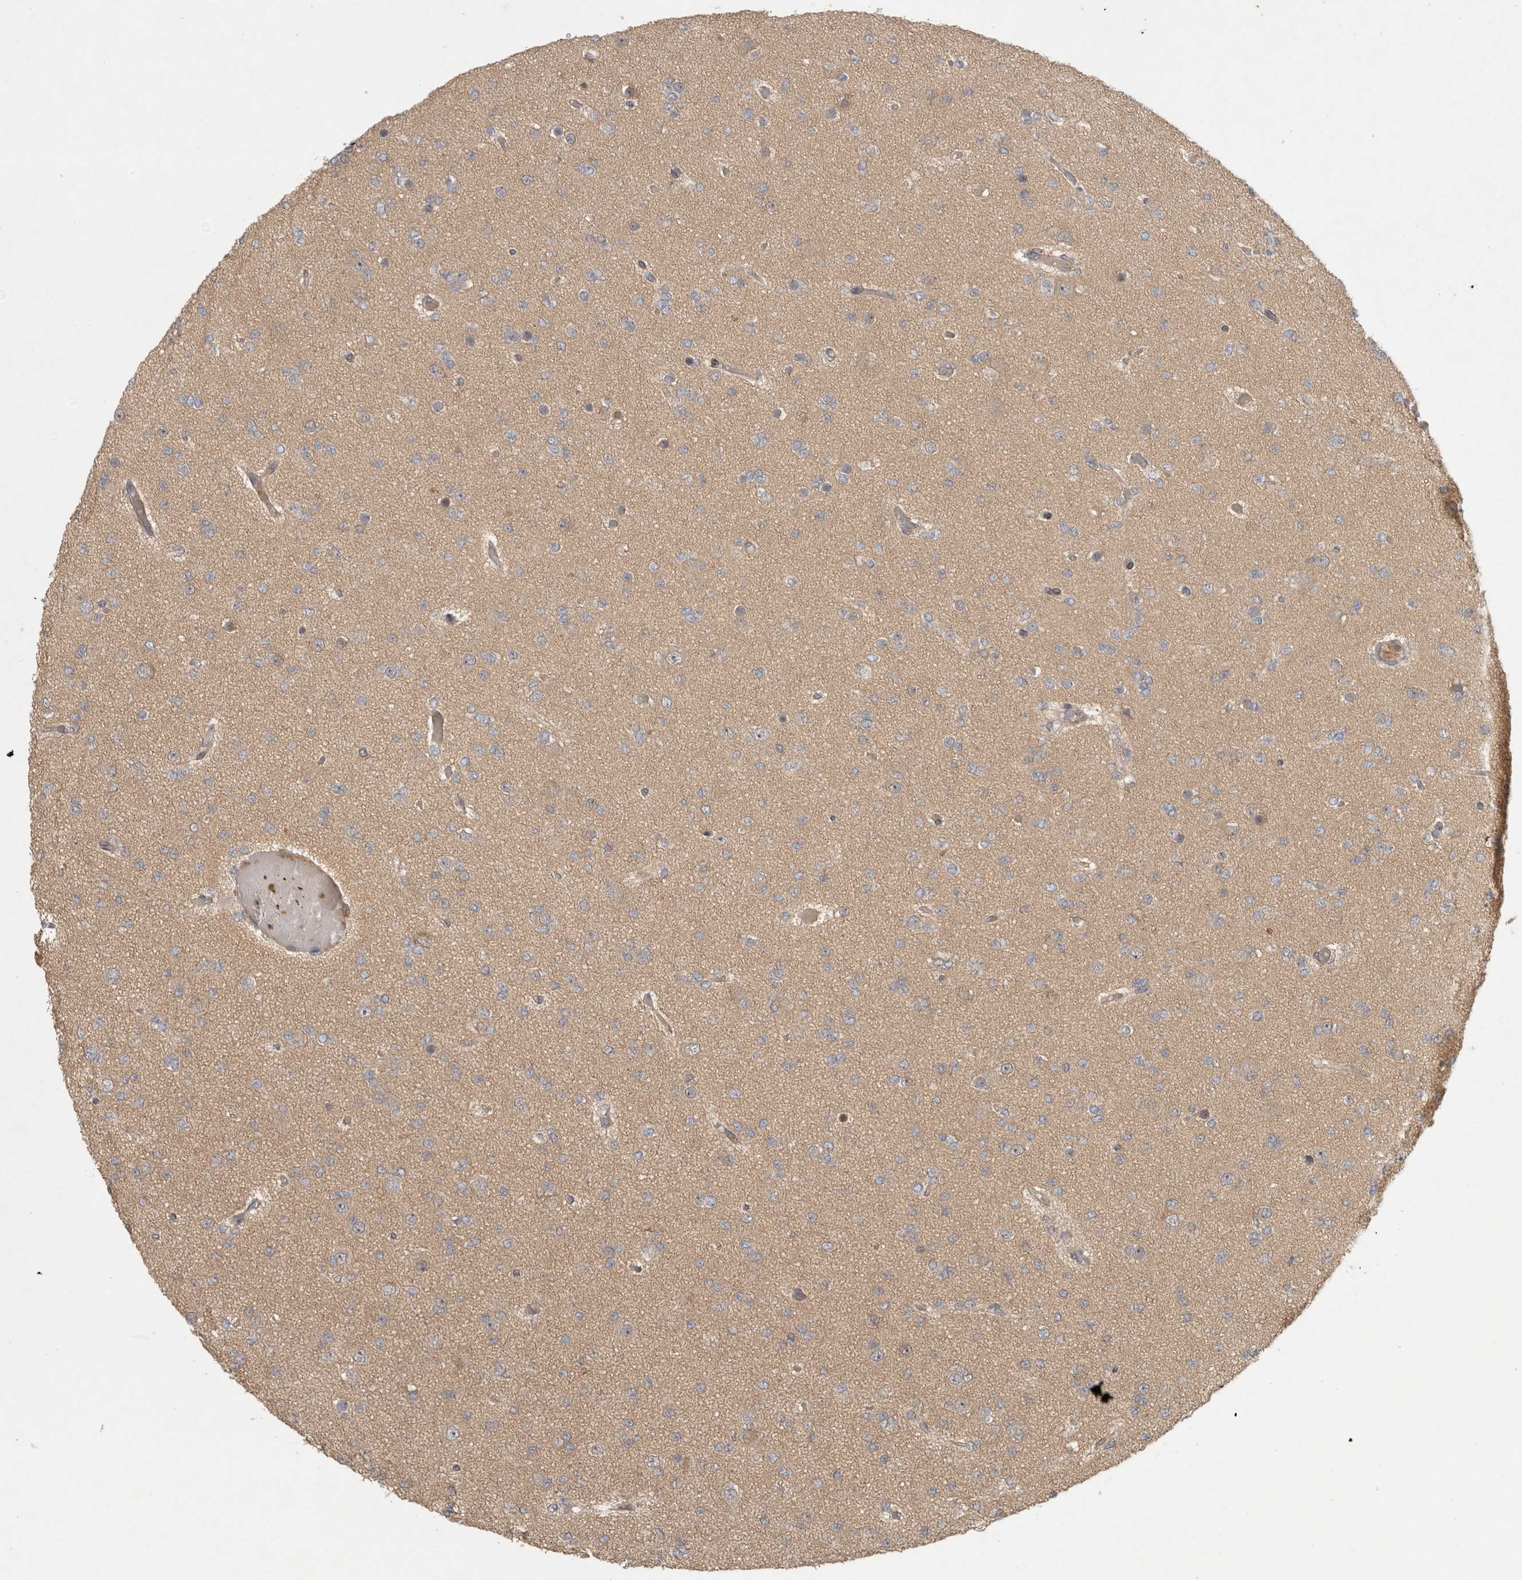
{"staining": {"intensity": "negative", "quantity": "none", "location": "none"}, "tissue": "glioma", "cell_type": "Tumor cells", "image_type": "cancer", "snomed": [{"axis": "morphology", "description": "Glioma, malignant, Low grade"}, {"axis": "topography", "description": "Brain"}], "caption": "This histopathology image is of glioma stained with immunohistochemistry to label a protein in brown with the nuclei are counter-stained blue. There is no expression in tumor cells.", "gene": "VEPH1", "patient": {"sex": "female", "age": 22}}